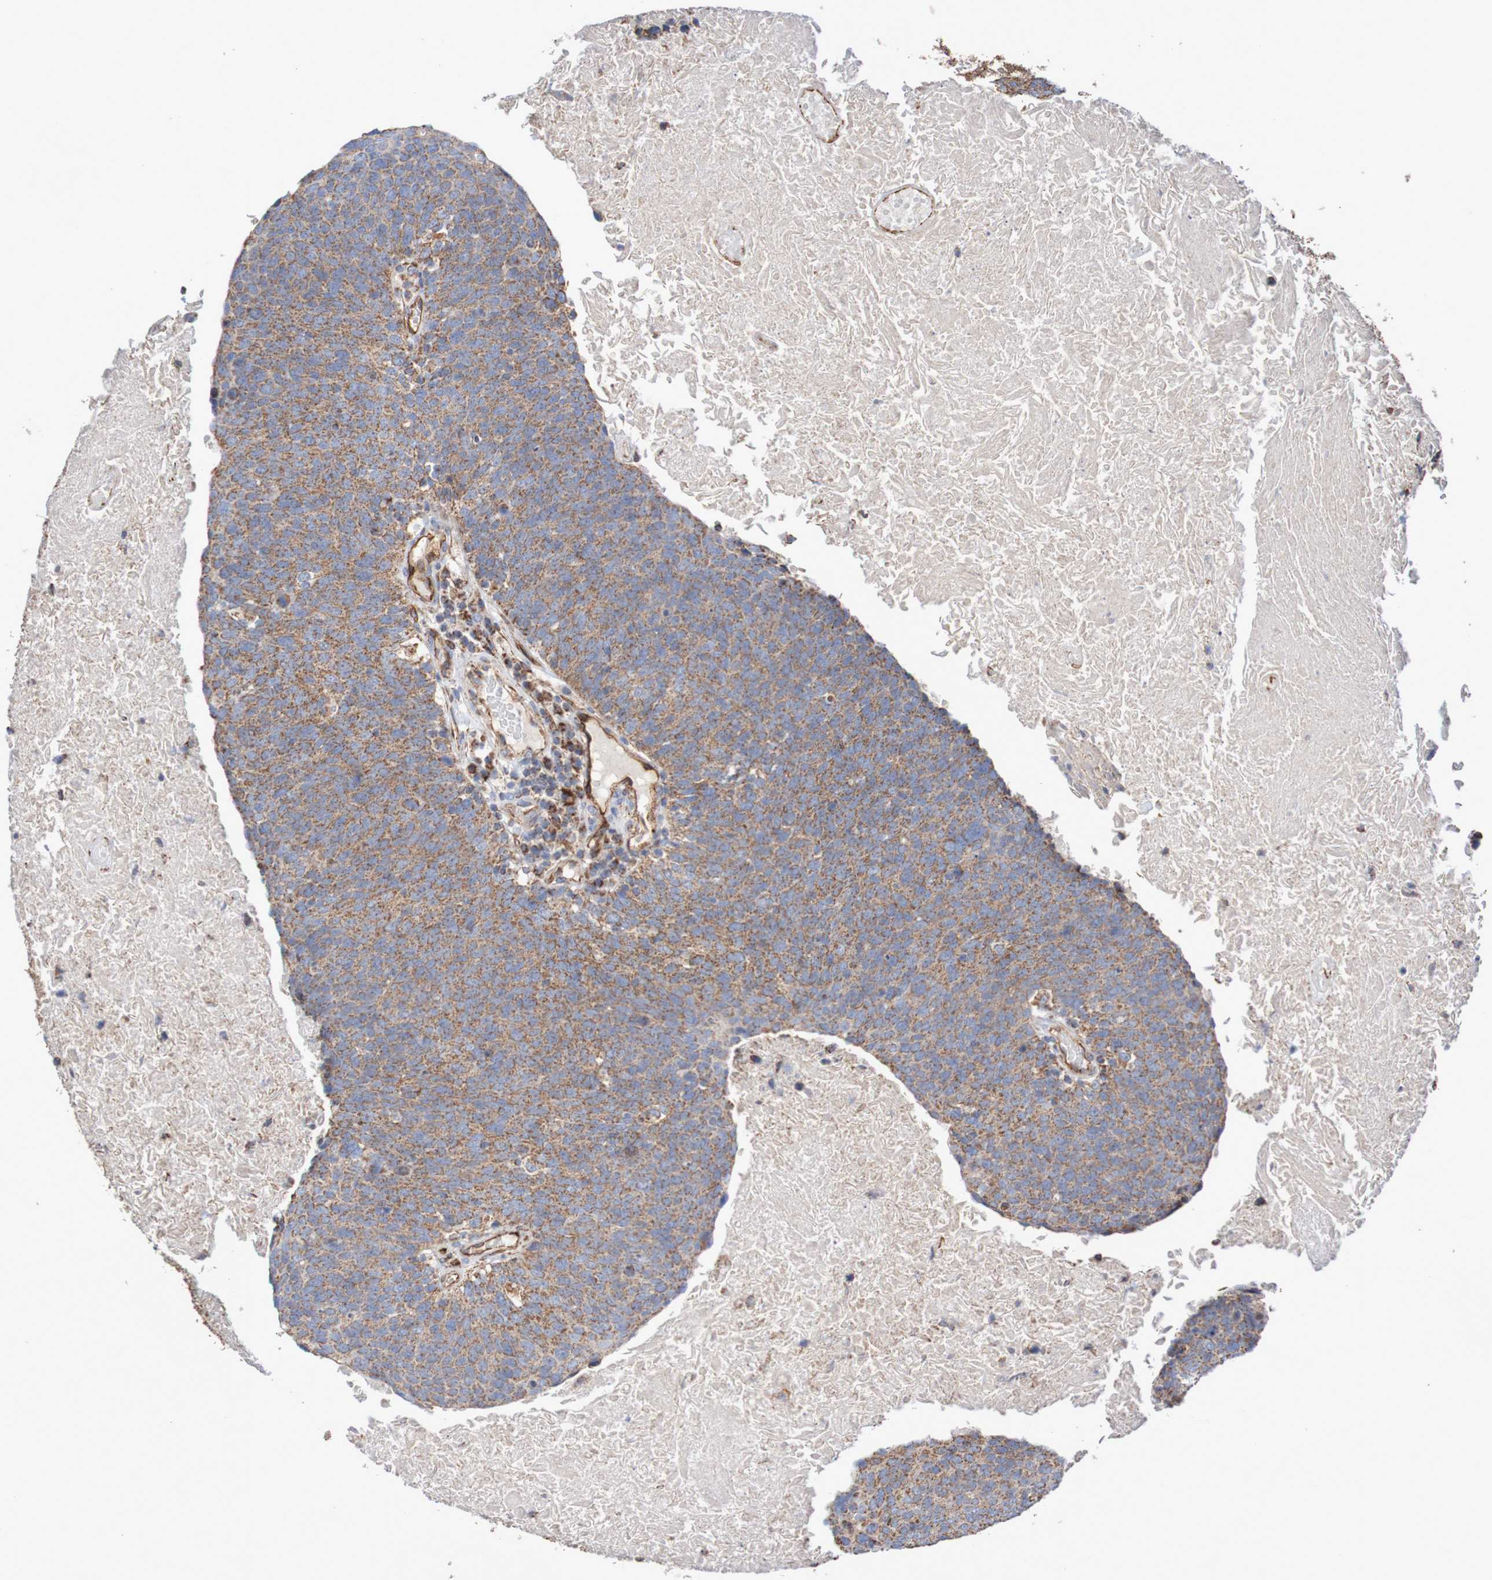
{"staining": {"intensity": "moderate", "quantity": ">75%", "location": "cytoplasmic/membranous"}, "tissue": "head and neck cancer", "cell_type": "Tumor cells", "image_type": "cancer", "snomed": [{"axis": "morphology", "description": "Squamous cell carcinoma, NOS"}, {"axis": "morphology", "description": "Squamous cell carcinoma, metastatic, NOS"}, {"axis": "topography", "description": "Lymph node"}, {"axis": "topography", "description": "Head-Neck"}], "caption": "Head and neck cancer (squamous cell carcinoma) was stained to show a protein in brown. There is medium levels of moderate cytoplasmic/membranous expression in about >75% of tumor cells.", "gene": "MMEL1", "patient": {"sex": "male", "age": 62}}